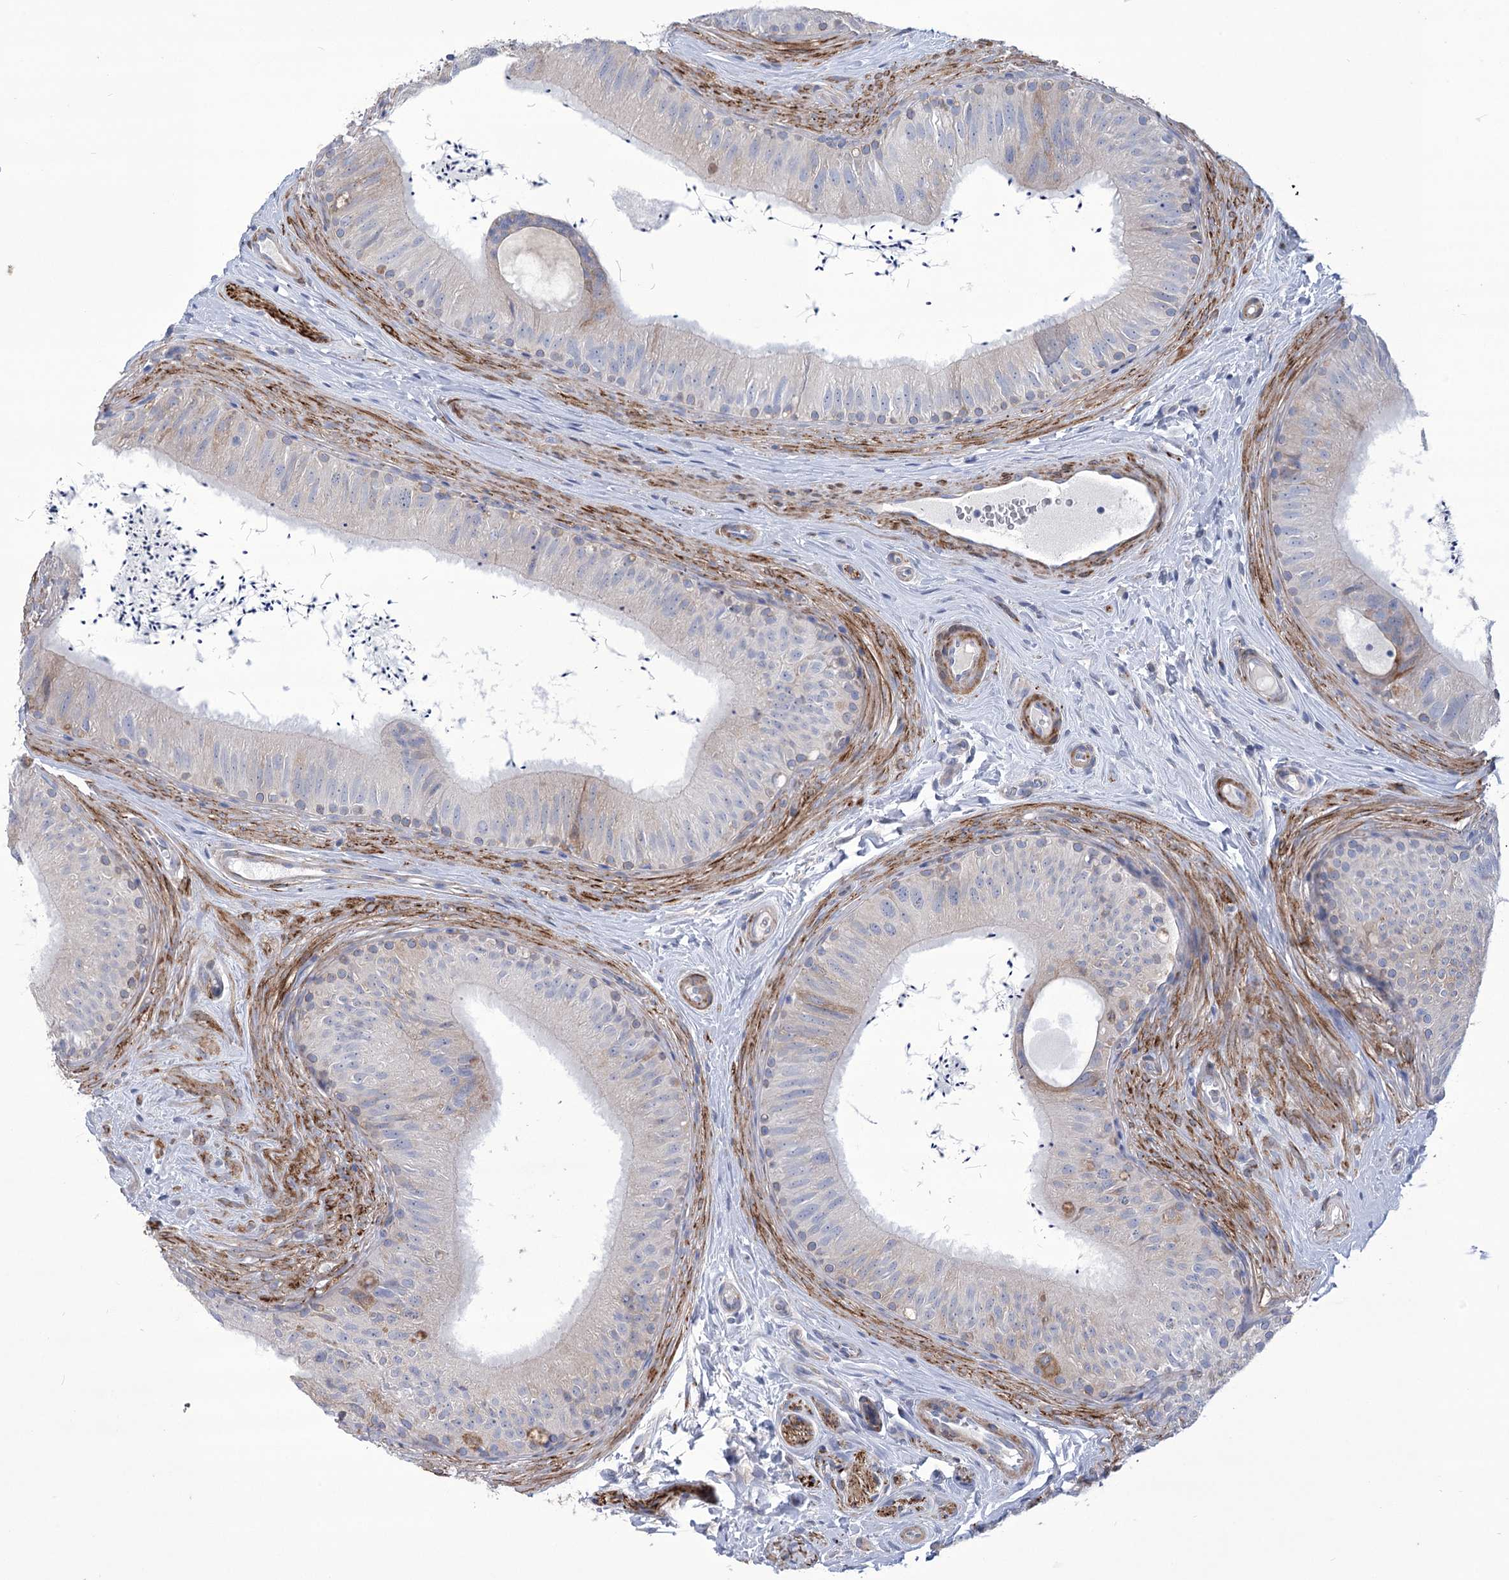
{"staining": {"intensity": "negative", "quantity": "none", "location": "none"}, "tissue": "epididymis", "cell_type": "Glandular cells", "image_type": "normal", "snomed": [{"axis": "morphology", "description": "Normal tissue, NOS"}, {"axis": "topography", "description": "Epididymis"}], "caption": "DAB immunohistochemical staining of benign human epididymis demonstrates no significant positivity in glandular cells. (DAB immunohistochemistry (IHC) with hematoxylin counter stain).", "gene": "ANGPTL3", "patient": {"sex": "male", "age": 46}}